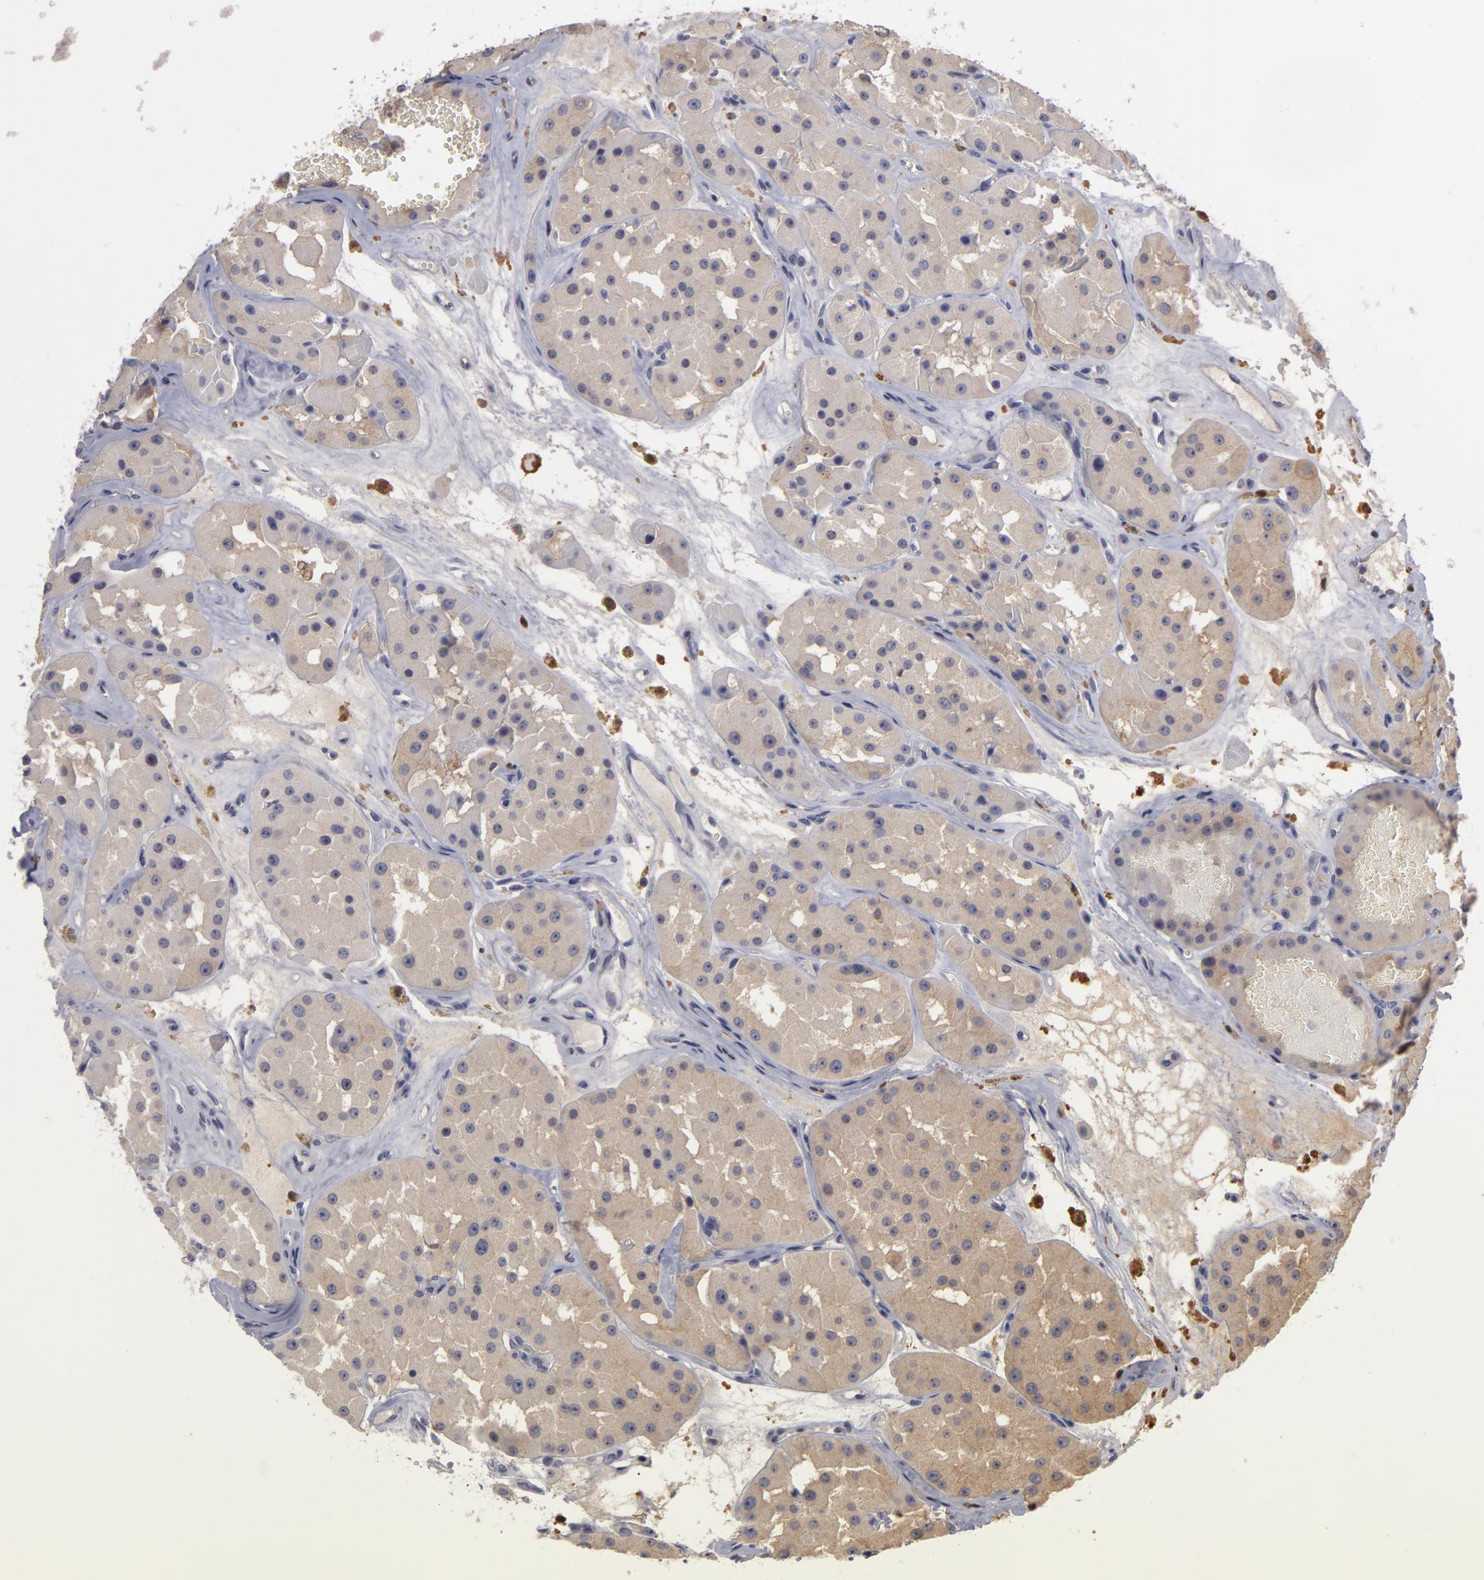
{"staining": {"intensity": "negative", "quantity": "none", "location": "none"}, "tissue": "renal cancer", "cell_type": "Tumor cells", "image_type": "cancer", "snomed": [{"axis": "morphology", "description": "Adenocarcinoma, uncertain malignant potential"}, {"axis": "topography", "description": "Kidney"}], "caption": "There is no significant staining in tumor cells of renal adenocarcinoma,  uncertain malignant potential.", "gene": "GNPDA1", "patient": {"sex": "male", "age": 63}}